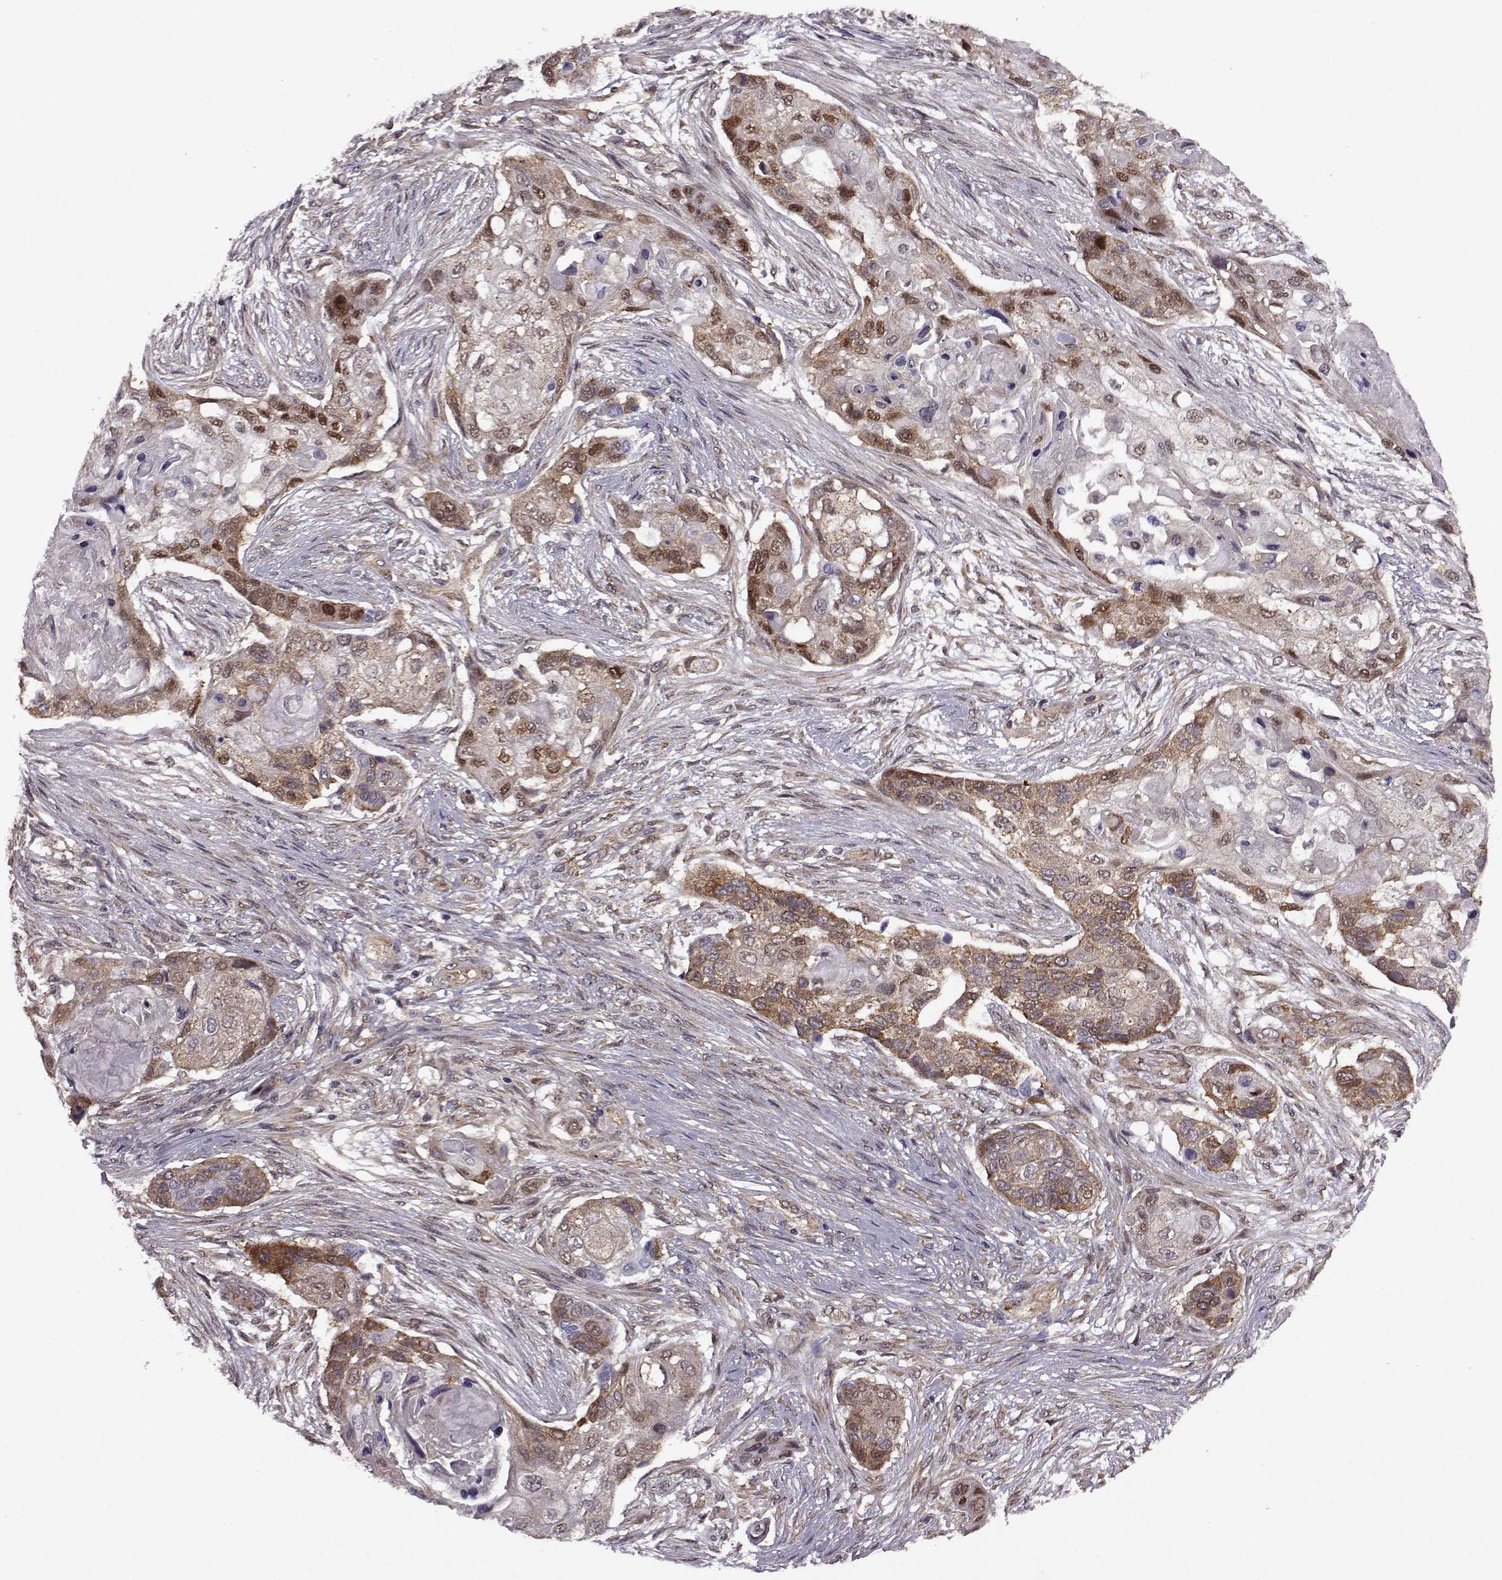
{"staining": {"intensity": "moderate", "quantity": ">75%", "location": "cytoplasmic/membranous"}, "tissue": "lung cancer", "cell_type": "Tumor cells", "image_type": "cancer", "snomed": [{"axis": "morphology", "description": "Squamous cell carcinoma, NOS"}, {"axis": "topography", "description": "Lung"}], "caption": "The photomicrograph exhibits immunohistochemical staining of squamous cell carcinoma (lung). There is moderate cytoplasmic/membranous staining is identified in about >75% of tumor cells. The protein of interest is stained brown, and the nuclei are stained in blue (DAB (3,3'-diaminobenzidine) IHC with brightfield microscopy, high magnification).", "gene": "URI1", "patient": {"sex": "male", "age": 69}}